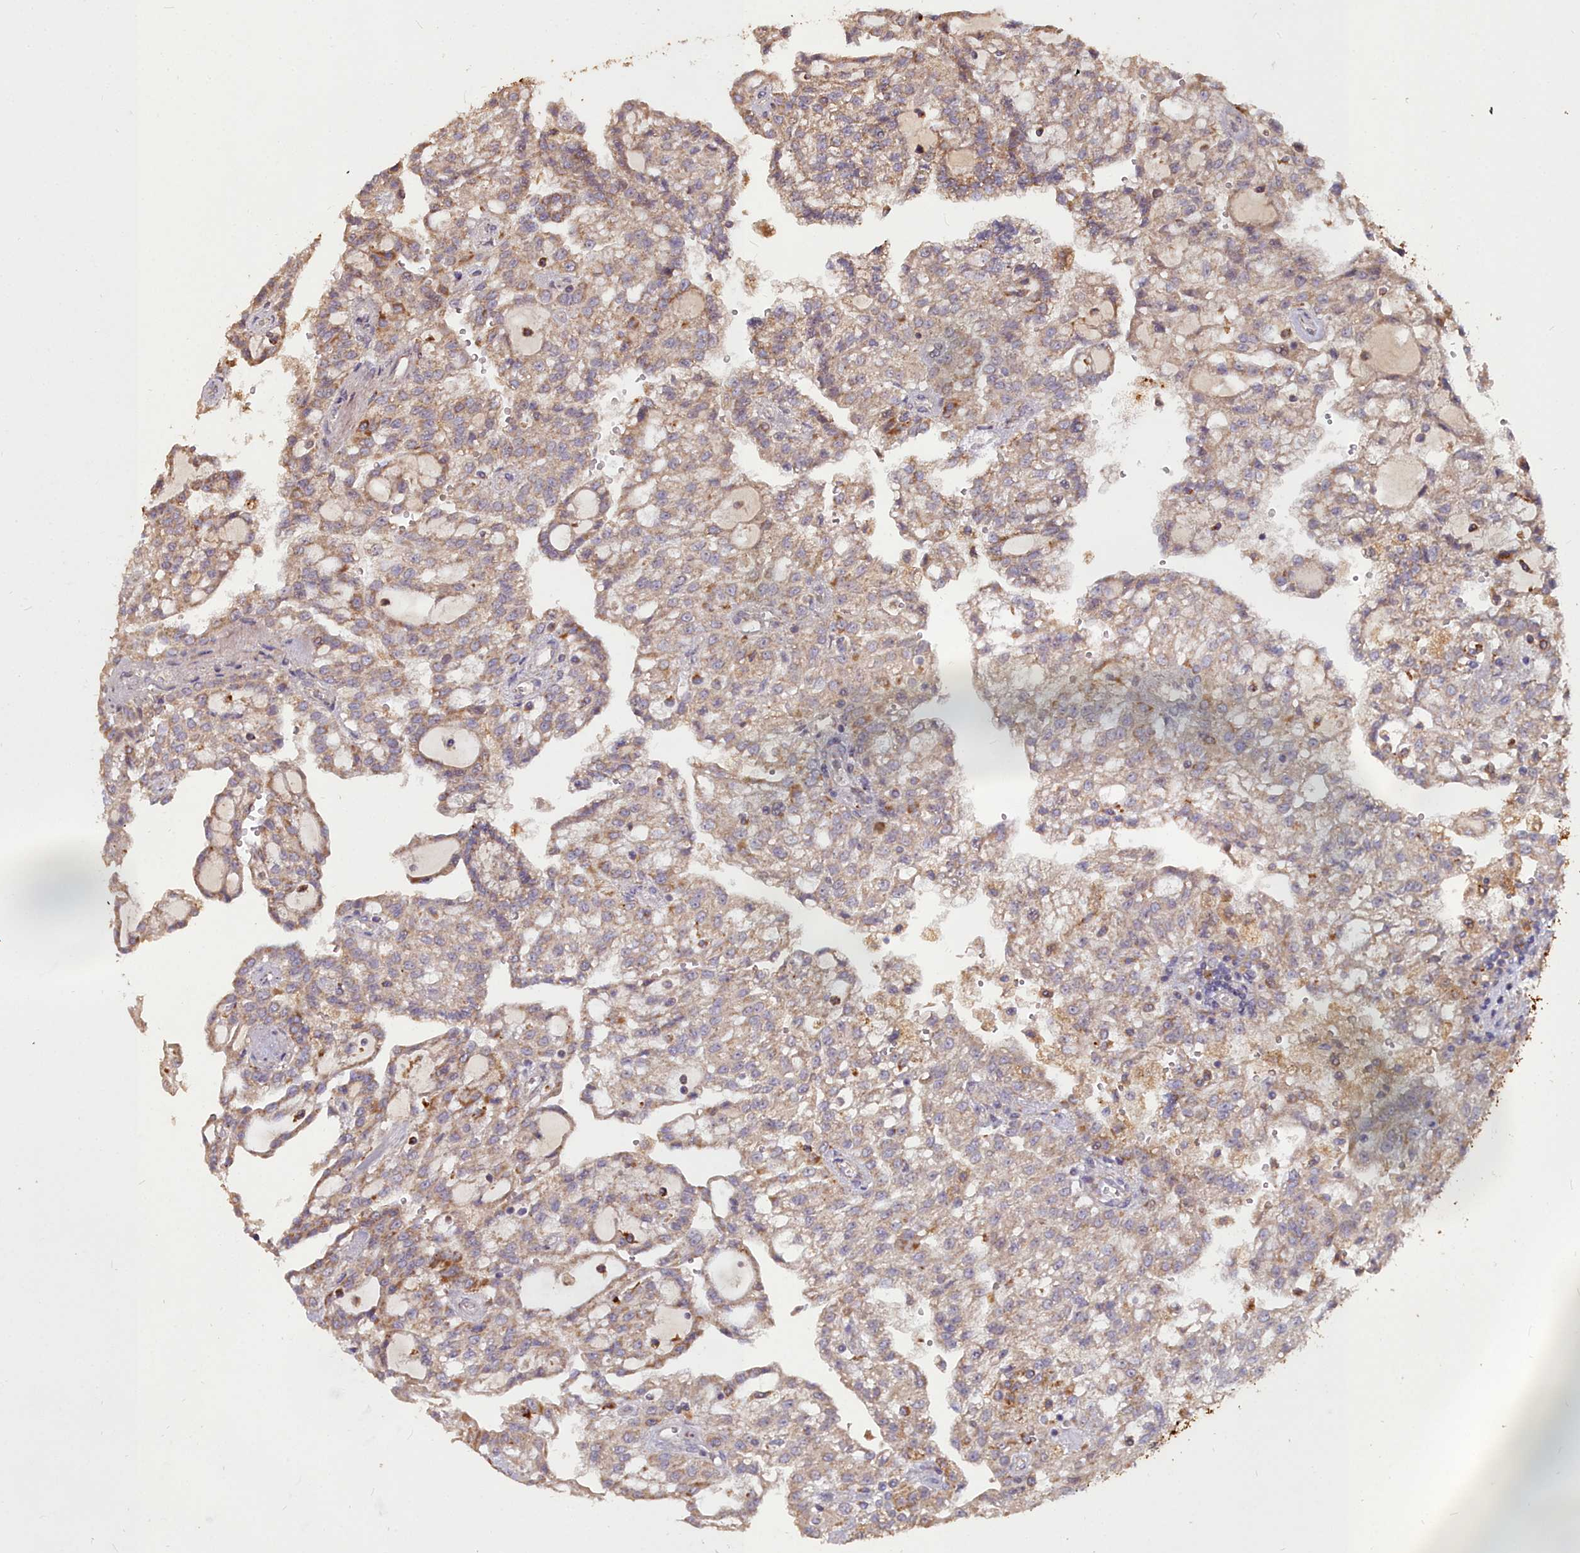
{"staining": {"intensity": "weak", "quantity": ">75%", "location": "cytoplasmic/membranous"}, "tissue": "renal cancer", "cell_type": "Tumor cells", "image_type": "cancer", "snomed": [{"axis": "morphology", "description": "Adenocarcinoma, NOS"}, {"axis": "topography", "description": "Kidney"}], "caption": "Protein staining of renal cancer tissue reveals weak cytoplasmic/membranous expression in approximately >75% of tumor cells. (IHC, brightfield microscopy, high magnification).", "gene": "COX11", "patient": {"sex": "male", "age": 63}}